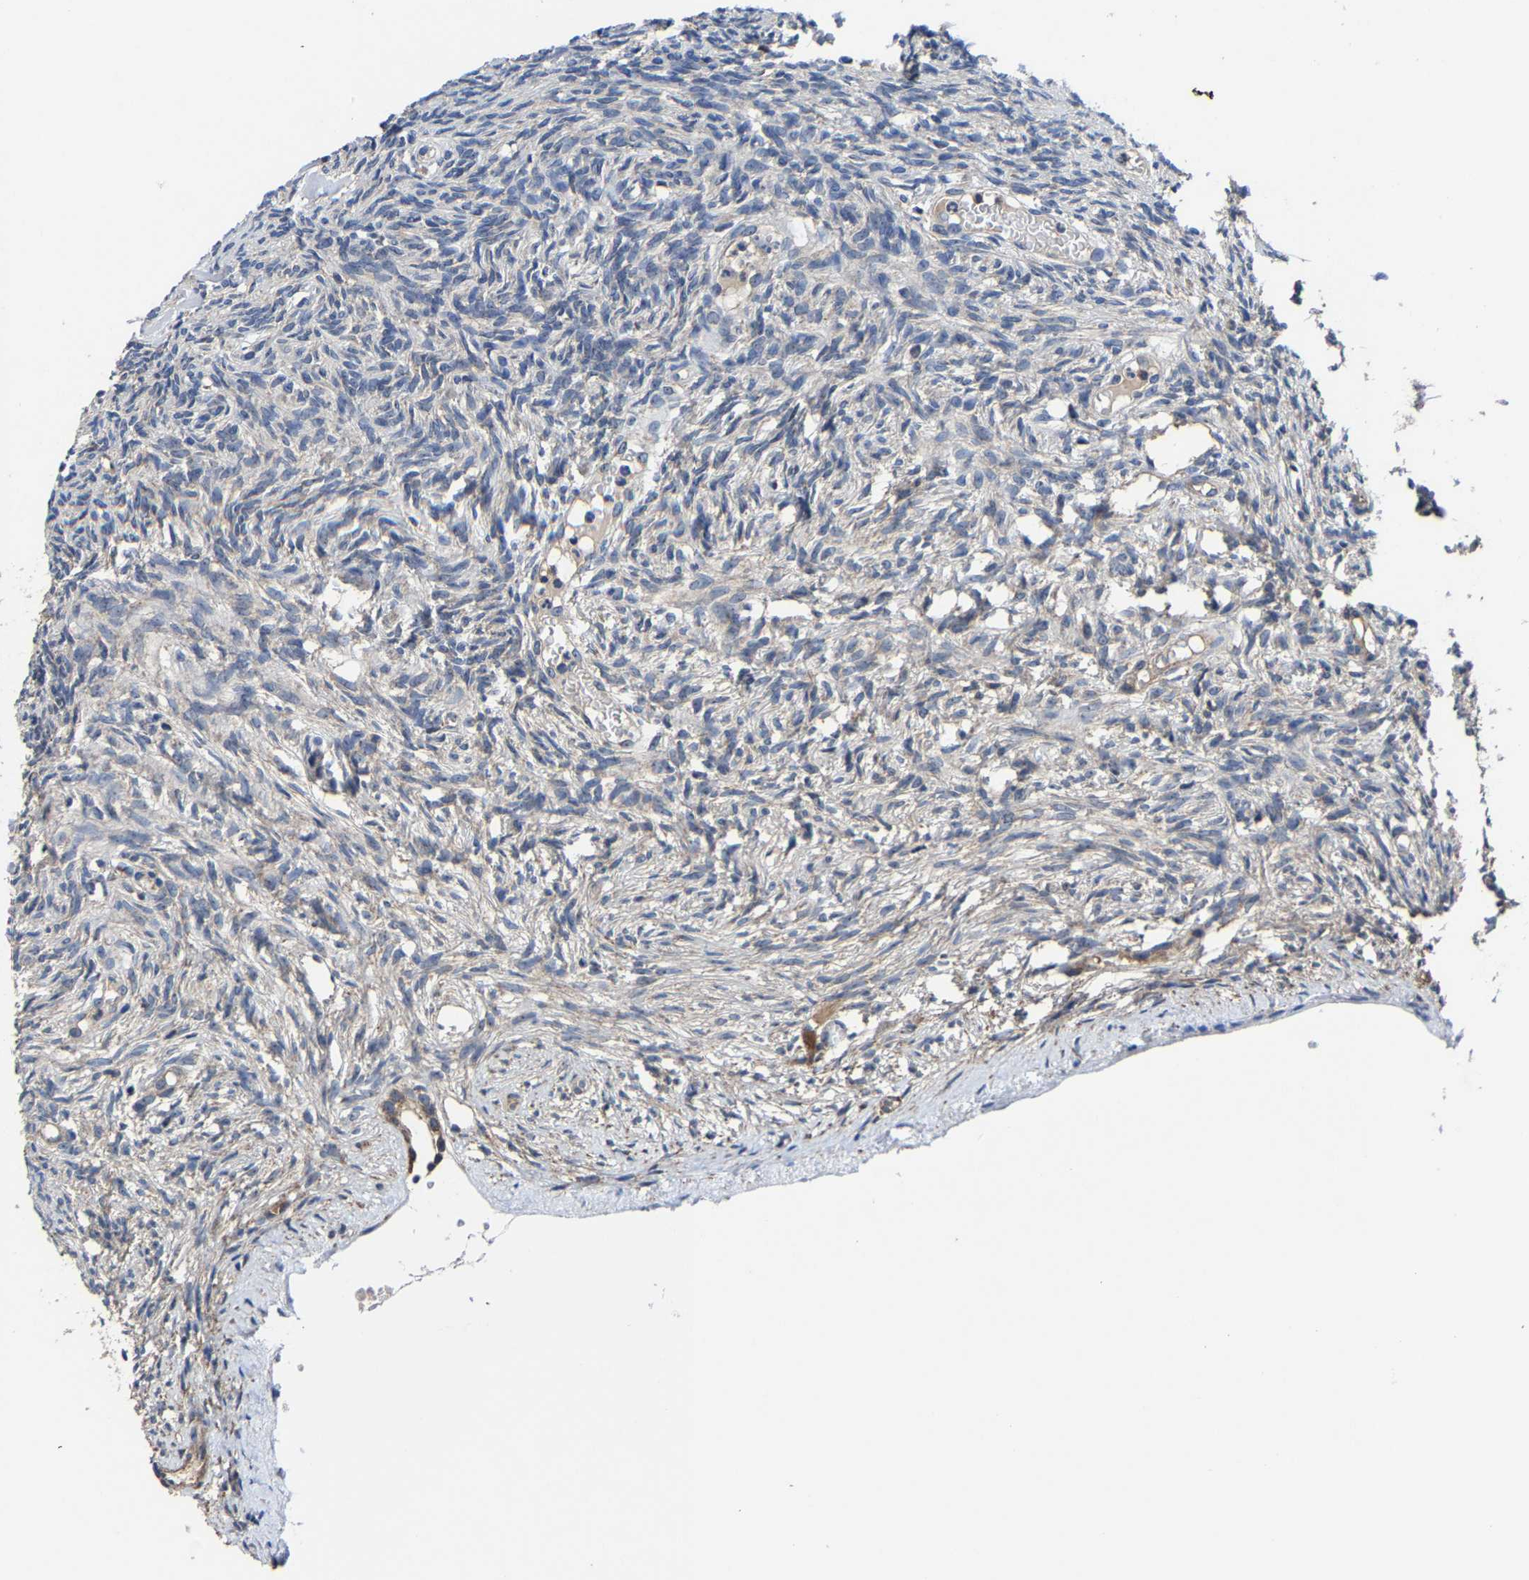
{"staining": {"intensity": "weak", "quantity": "<25%", "location": "cytoplasmic/membranous"}, "tissue": "ovary", "cell_type": "Ovarian stroma cells", "image_type": "normal", "snomed": [{"axis": "morphology", "description": "Normal tissue, NOS"}, {"axis": "topography", "description": "Ovary"}], "caption": "IHC of benign human ovary exhibits no staining in ovarian stroma cells. Brightfield microscopy of IHC stained with DAB (brown) and hematoxylin (blue), captured at high magnification.", "gene": "ZCCHC7", "patient": {"sex": "female", "age": 33}}